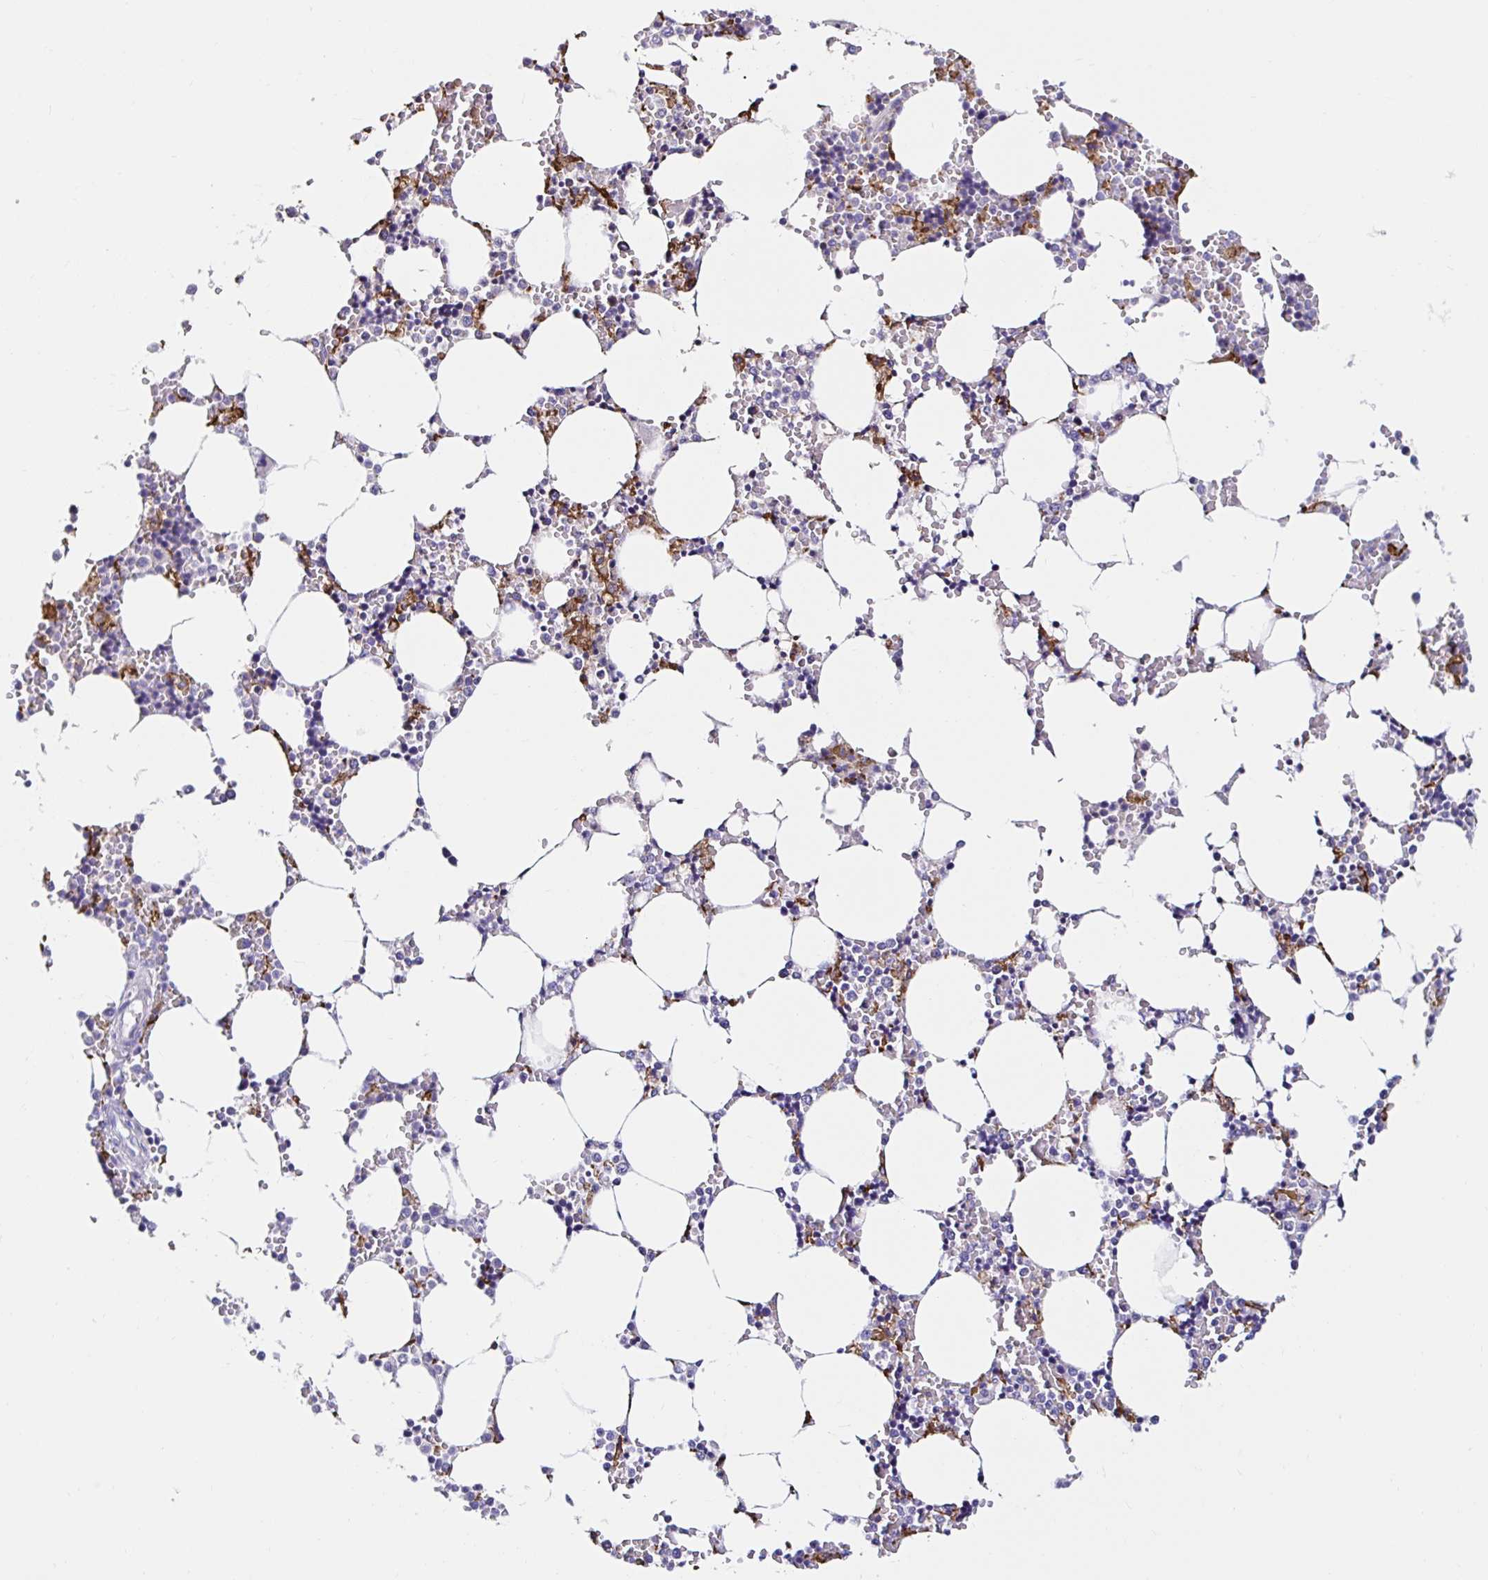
{"staining": {"intensity": "moderate", "quantity": "25%-75%", "location": "cytoplasmic/membranous"}, "tissue": "bone marrow", "cell_type": "Hematopoietic cells", "image_type": "normal", "snomed": [{"axis": "morphology", "description": "Normal tissue, NOS"}, {"axis": "topography", "description": "Bone marrow"}], "caption": "The histopathology image exhibits staining of unremarkable bone marrow, revealing moderate cytoplasmic/membranous protein expression (brown color) within hematopoietic cells.", "gene": "MSR1", "patient": {"sex": "male", "age": 64}}